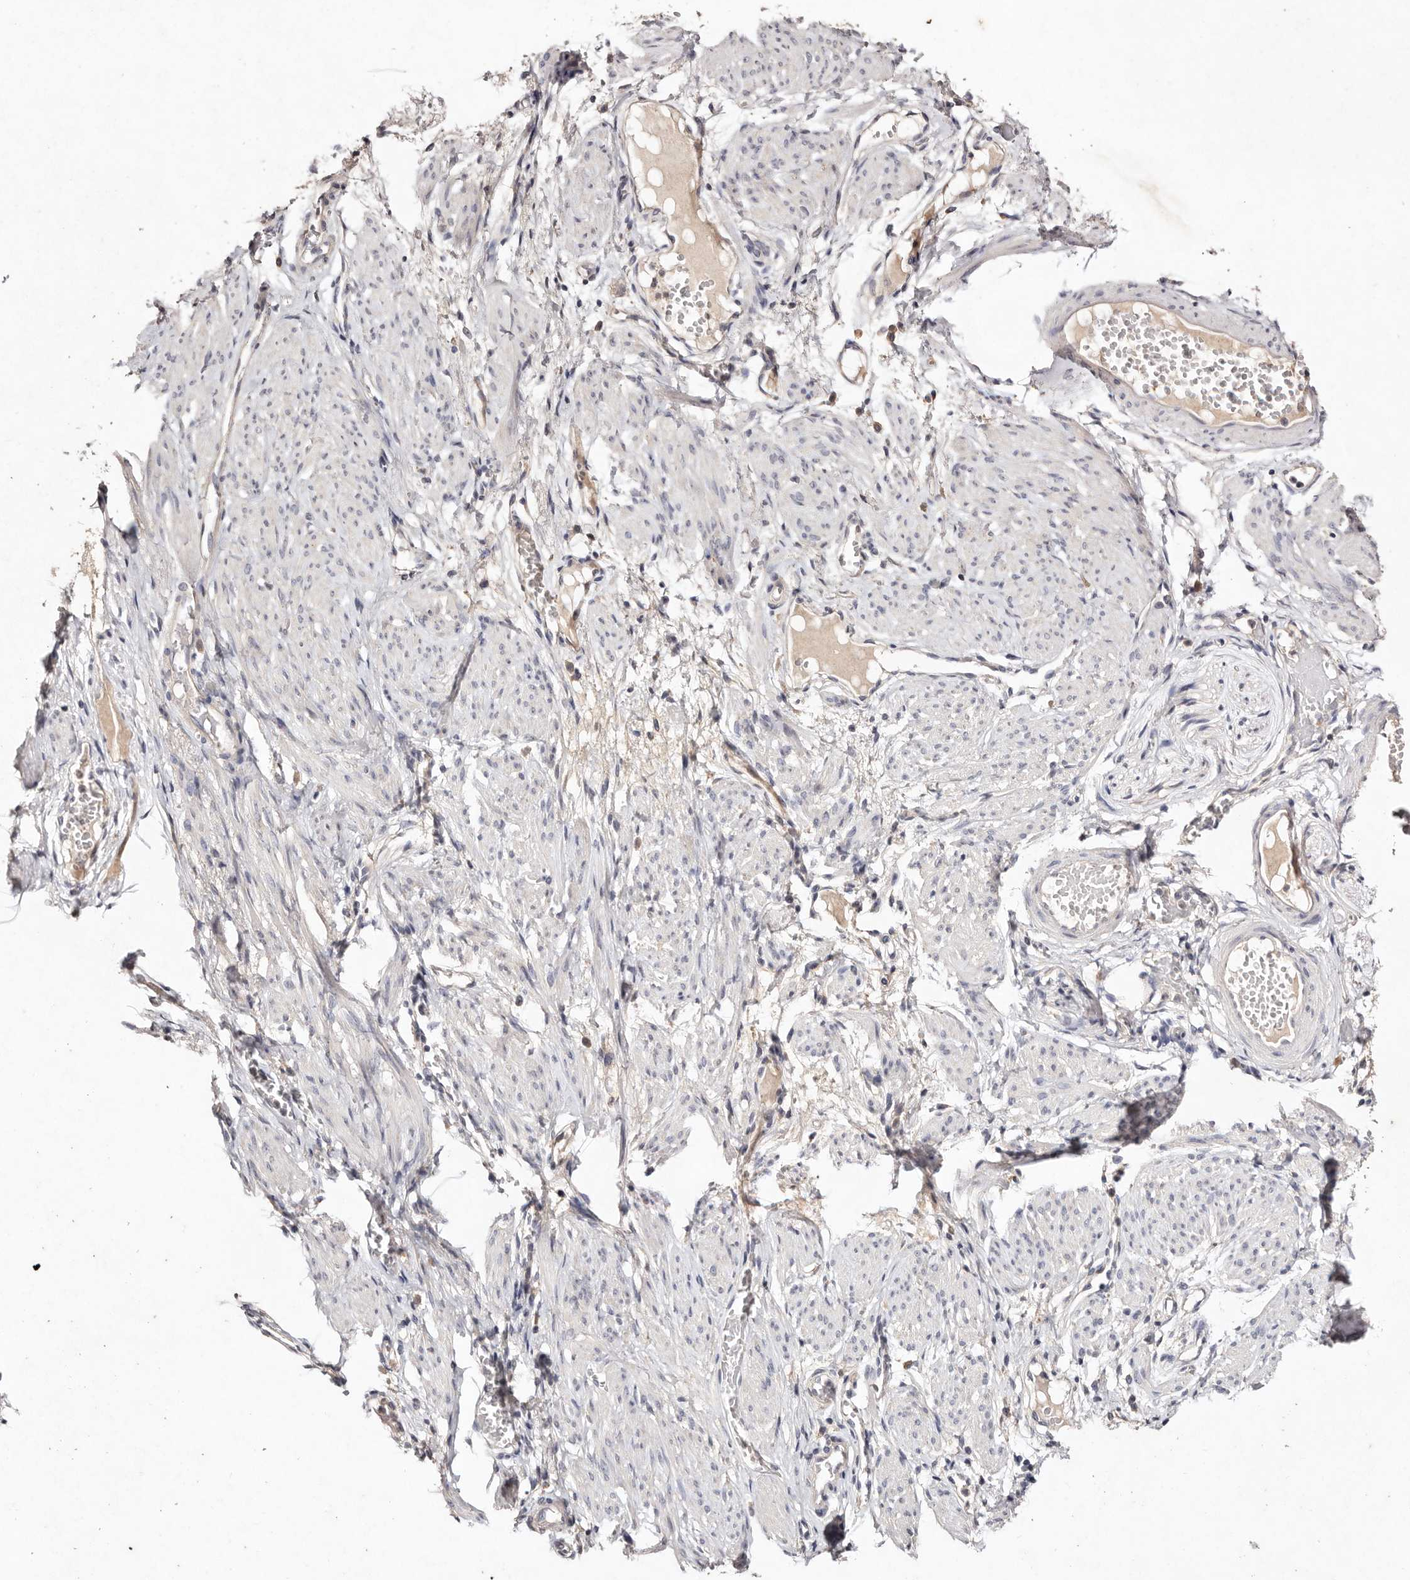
{"staining": {"intensity": "weak", "quantity": ">75%", "location": "cytoplasmic/membranous"}, "tissue": "adipose tissue", "cell_type": "Adipocytes", "image_type": "normal", "snomed": [{"axis": "morphology", "description": "Normal tissue, NOS"}, {"axis": "topography", "description": "Smooth muscle"}, {"axis": "topography", "description": "Peripheral nerve tissue"}], "caption": "Protein analysis of normal adipose tissue exhibits weak cytoplasmic/membranous staining in about >75% of adipocytes.", "gene": "TSC2", "patient": {"sex": "female", "age": 39}}